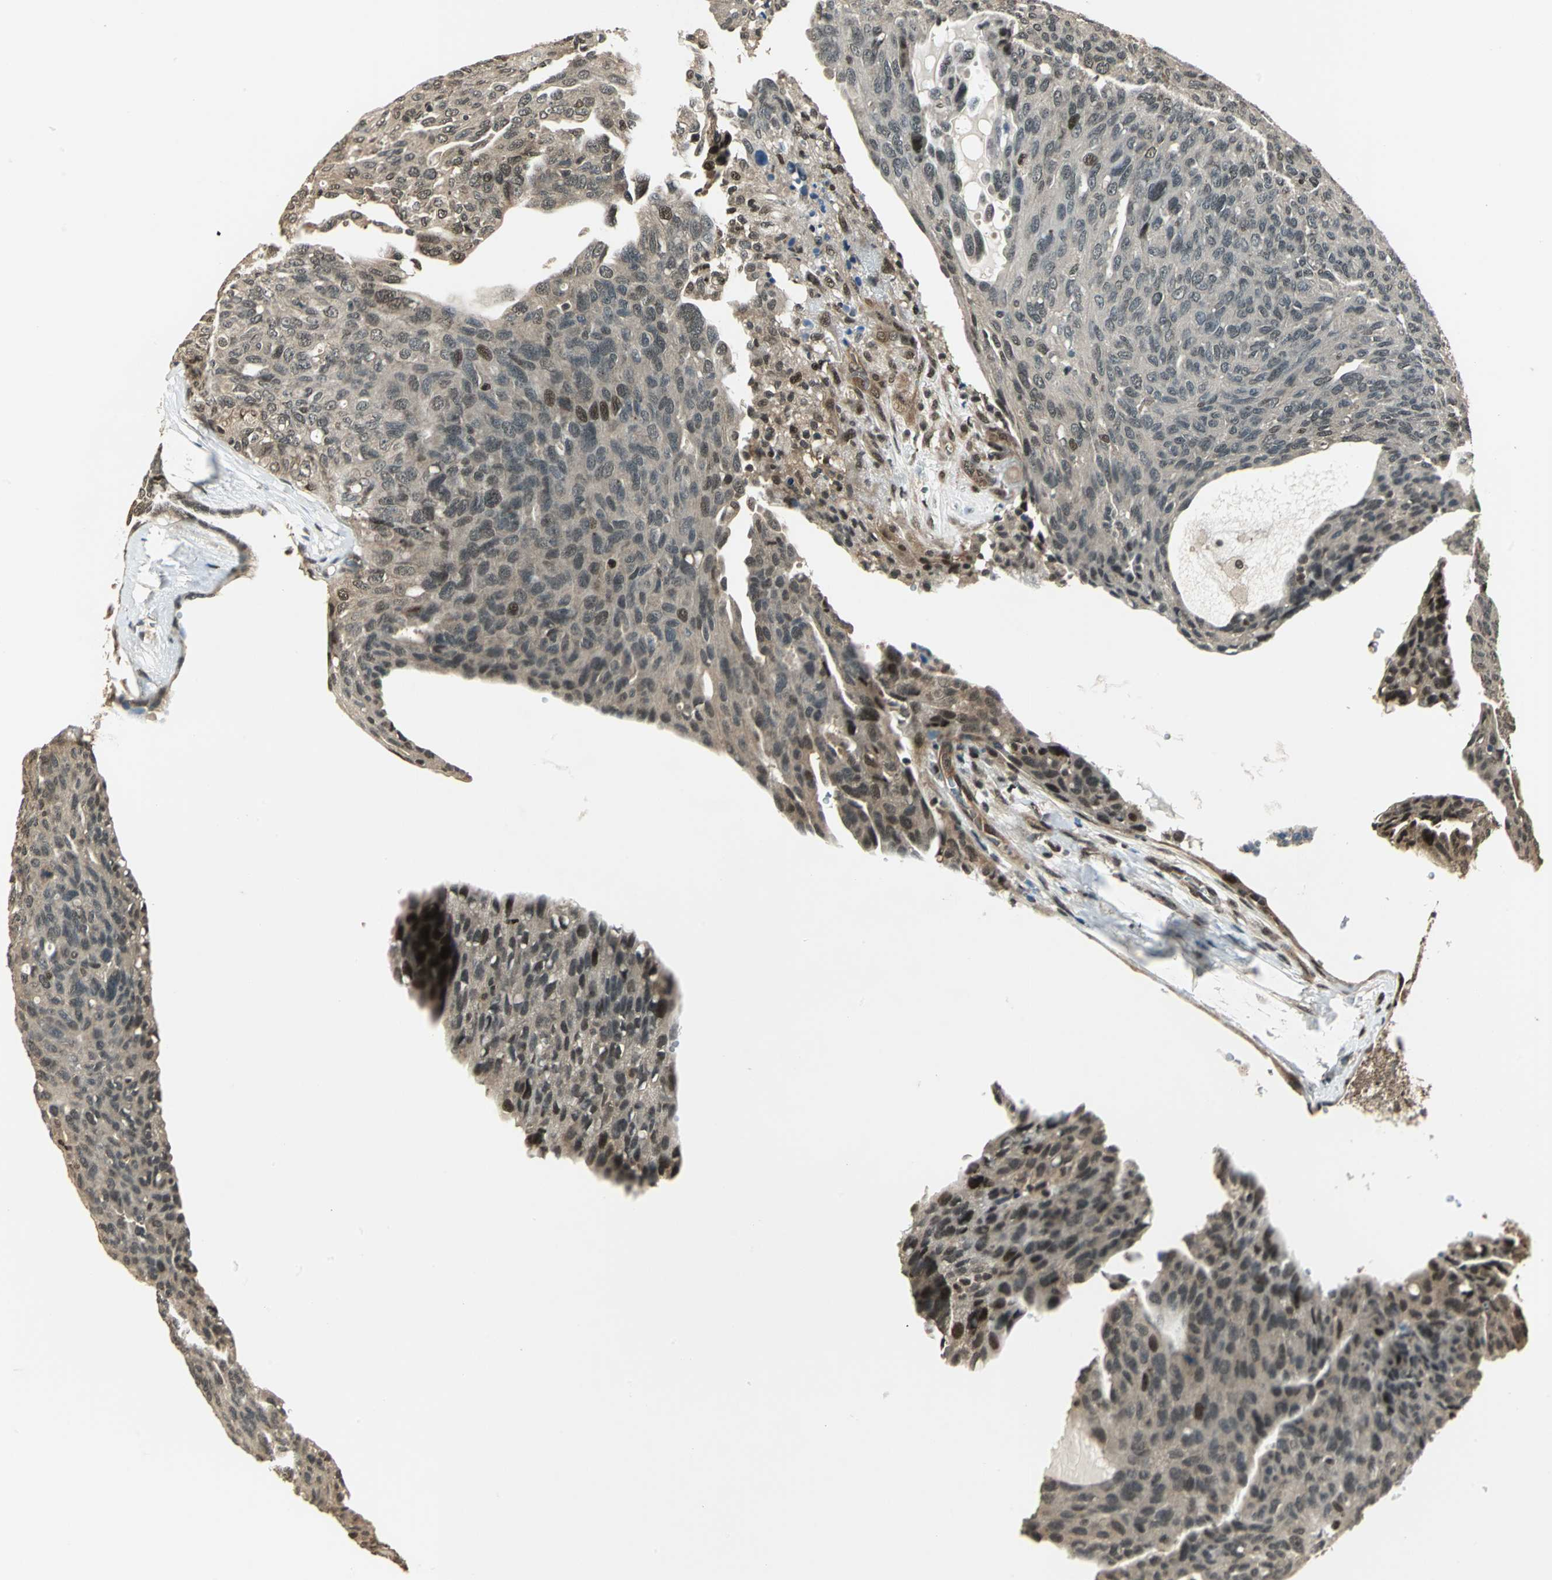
{"staining": {"intensity": "weak", "quantity": ">75%", "location": "cytoplasmic/membranous,nuclear"}, "tissue": "ovarian cancer", "cell_type": "Tumor cells", "image_type": "cancer", "snomed": [{"axis": "morphology", "description": "Carcinoma, endometroid"}, {"axis": "topography", "description": "Ovary"}], "caption": "An IHC micrograph of tumor tissue is shown. Protein staining in brown highlights weak cytoplasmic/membranous and nuclear positivity in endometroid carcinoma (ovarian) within tumor cells.", "gene": "PSMC3", "patient": {"sex": "female", "age": 60}}